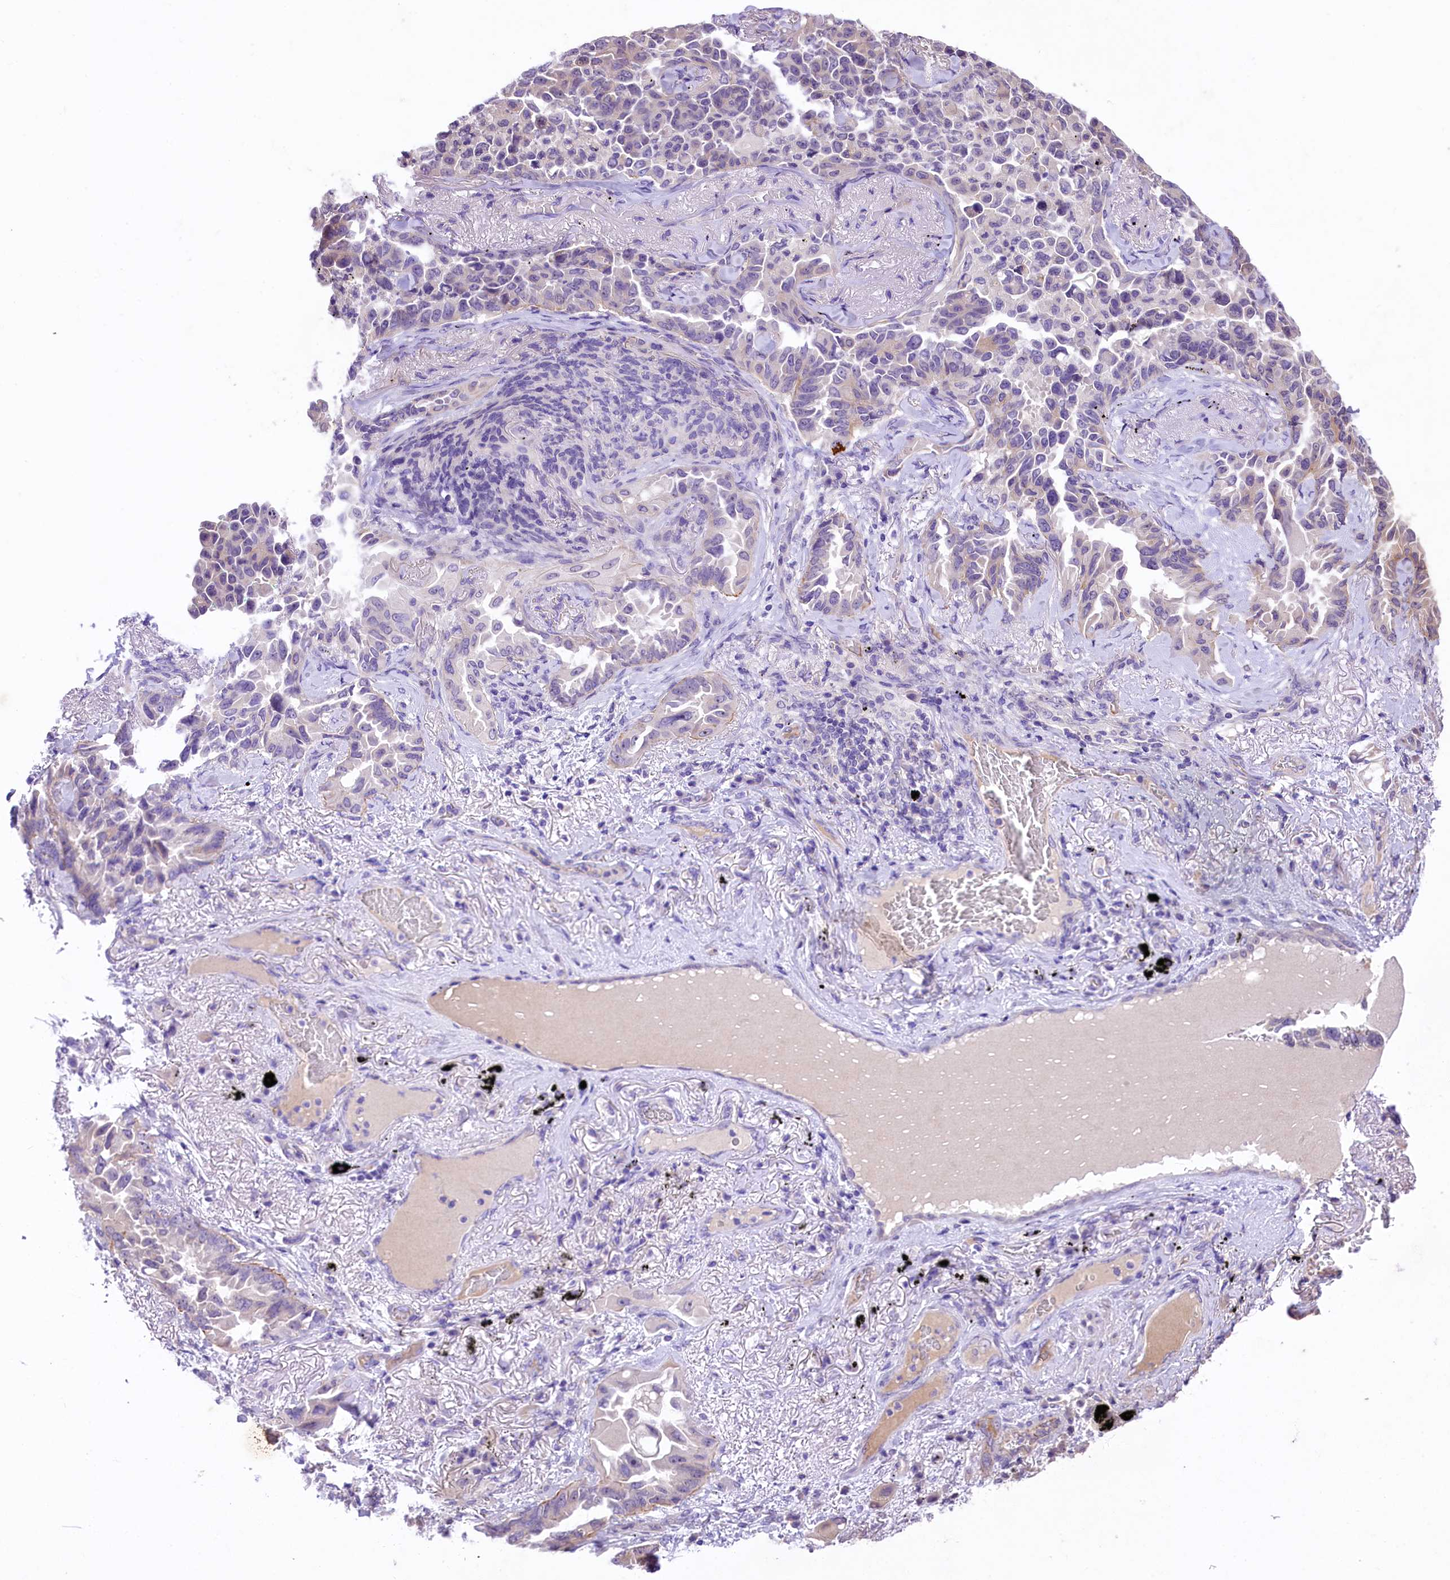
{"staining": {"intensity": "negative", "quantity": "none", "location": "none"}, "tissue": "lung cancer", "cell_type": "Tumor cells", "image_type": "cancer", "snomed": [{"axis": "morphology", "description": "Adenocarcinoma, NOS"}, {"axis": "topography", "description": "Lung"}], "caption": "Adenocarcinoma (lung) was stained to show a protein in brown. There is no significant positivity in tumor cells.", "gene": "UBXN6", "patient": {"sex": "female", "age": 67}}